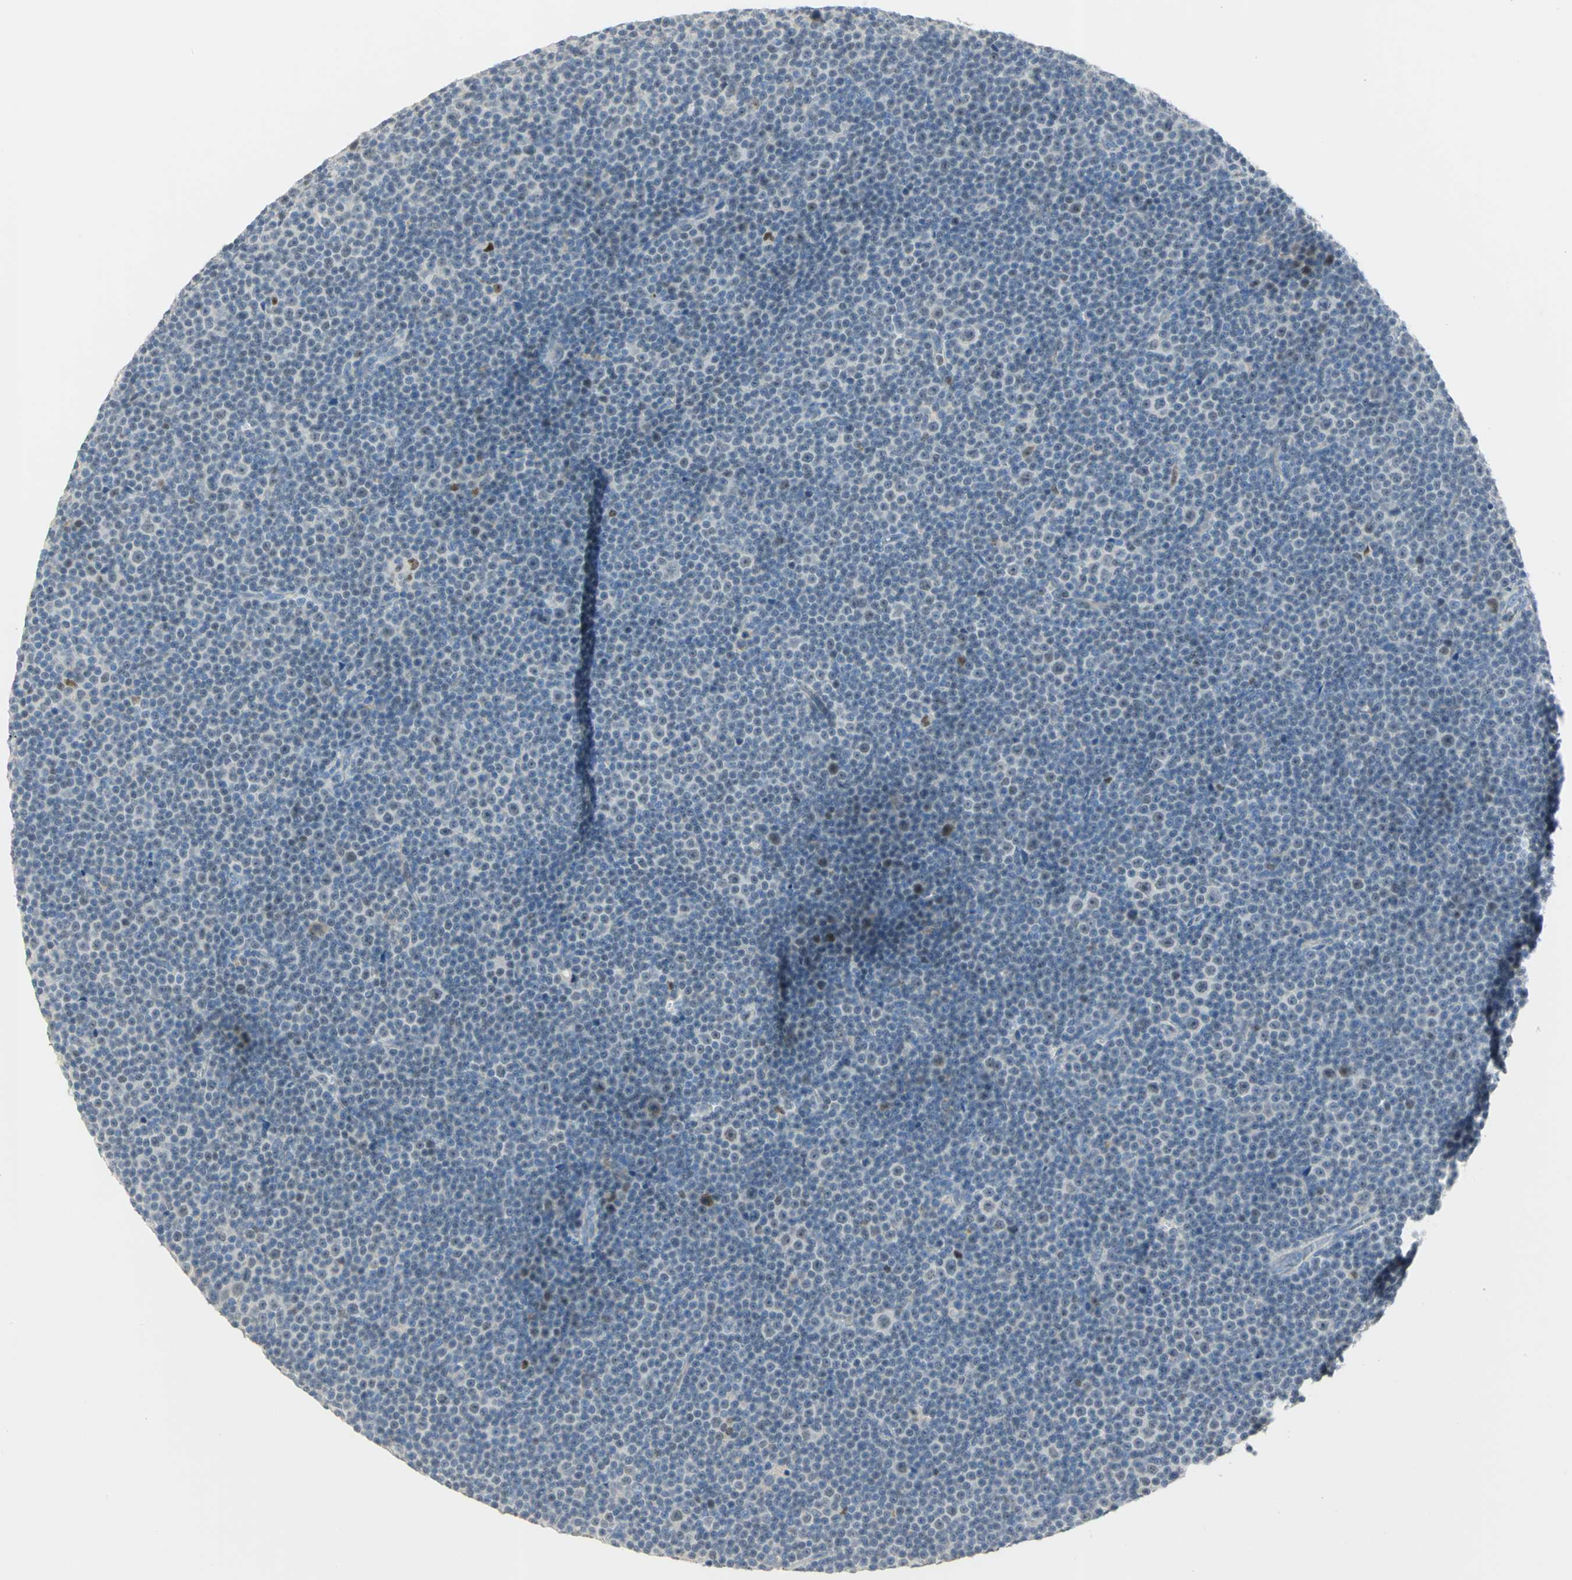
{"staining": {"intensity": "moderate", "quantity": "<25%", "location": "nuclear"}, "tissue": "lymphoma", "cell_type": "Tumor cells", "image_type": "cancer", "snomed": [{"axis": "morphology", "description": "Malignant lymphoma, non-Hodgkin's type, Low grade"}, {"axis": "topography", "description": "Lymph node"}], "caption": "Immunohistochemical staining of low-grade malignant lymphoma, non-Hodgkin's type reveals low levels of moderate nuclear protein staining in approximately <25% of tumor cells.", "gene": "BCL6", "patient": {"sex": "female", "age": 67}}